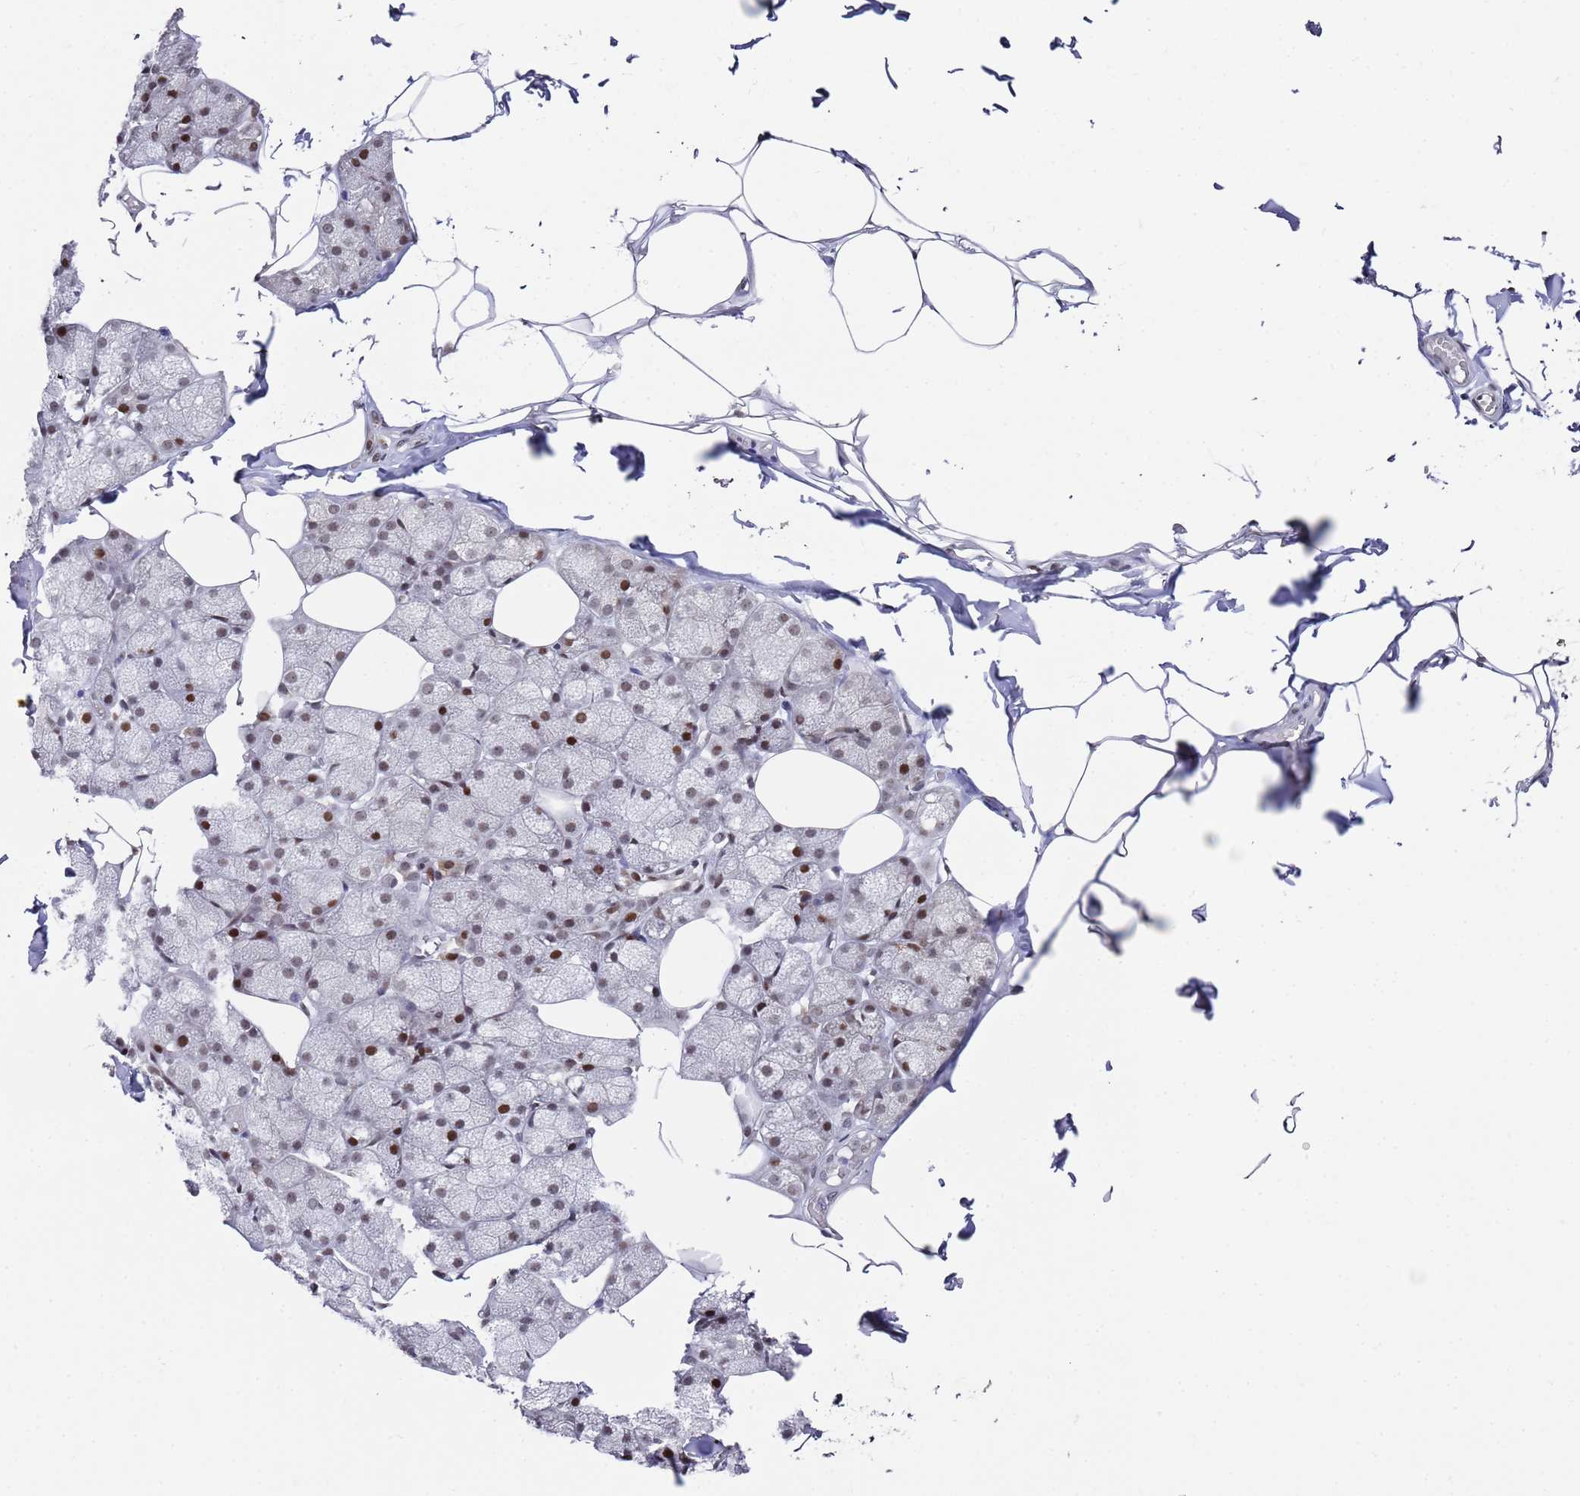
{"staining": {"intensity": "weak", "quantity": ">75%", "location": "nuclear"}, "tissue": "adipose tissue", "cell_type": "Adipocytes", "image_type": "normal", "snomed": [{"axis": "morphology", "description": "Normal tissue, NOS"}, {"axis": "topography", "description": "Salivary gland"}, {"axis": "topography", "description": "Peripheral nerve tissue"}], "caption": "DAB immunohistochemical staining of unremarkable human adipose tissue demonstrates weak nuclear protein positivity in about >75% of adipocytes. (DAB (3,3'-diaminobenzidine) IHC with brightfield microscopy, high magnification).", "gene": "COPS6", "patient": {"sex": "male", "age": 38}}